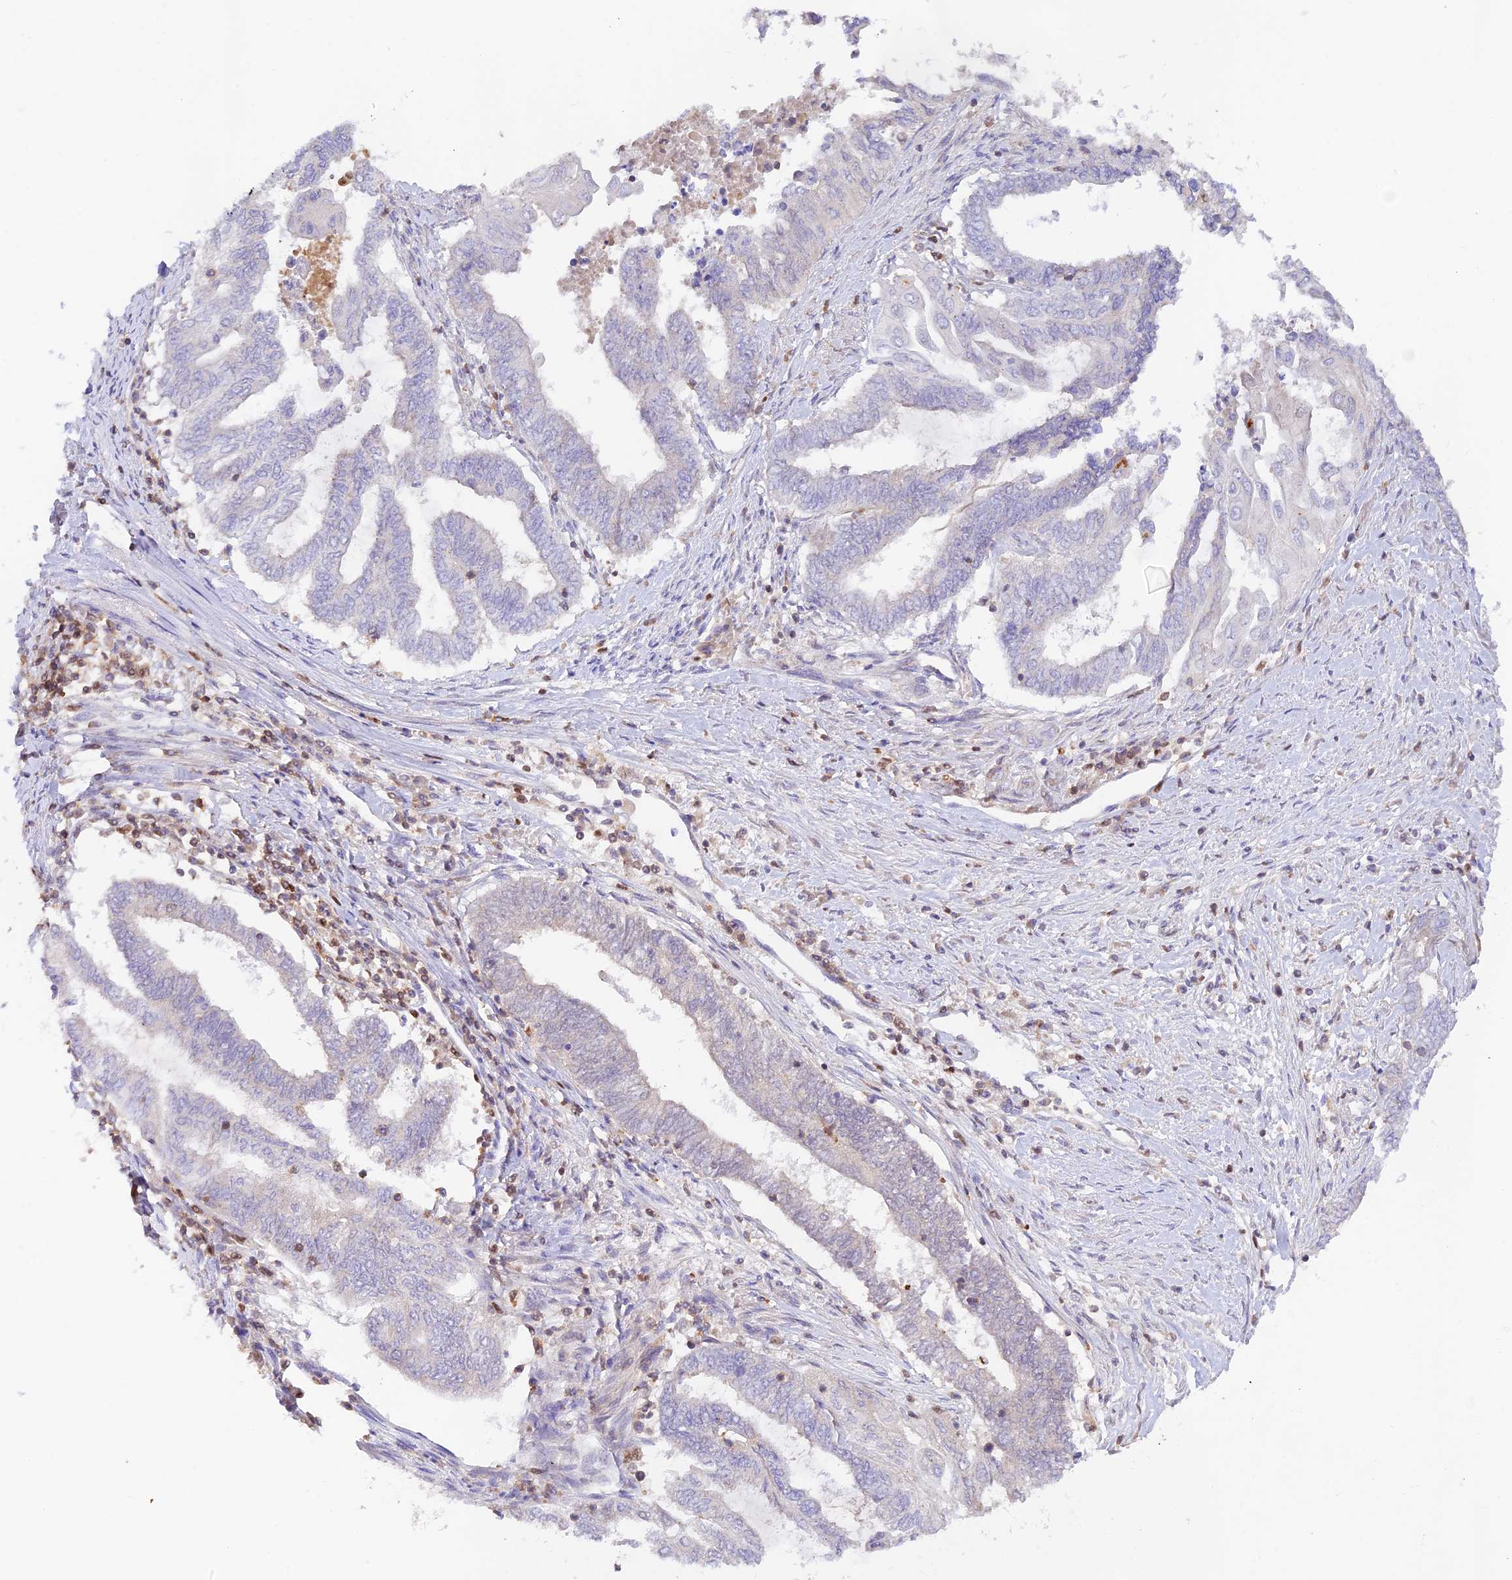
{"staining": {"intensity": "negative", "quantity": "none", "location": "none"}, "tissue": "endometrial cancer", "cell_type": "Tumor cells", "image_type": "cancer", "snomed": [{"axis": "morphology", "description": "Adenocarcinoma, NOS"}, {"axis": "topography", "description": "Uterus"}, {"axis": "topography", "description": "Endometrium"}], "caption": "Human adenocarcinoma (endometrial) stained for a protein using immunohistochemistry (IHC) displays no positivity in tumor cells.", "gene": "DENND1C", "patient": {"sex": "female", "age": 70}}